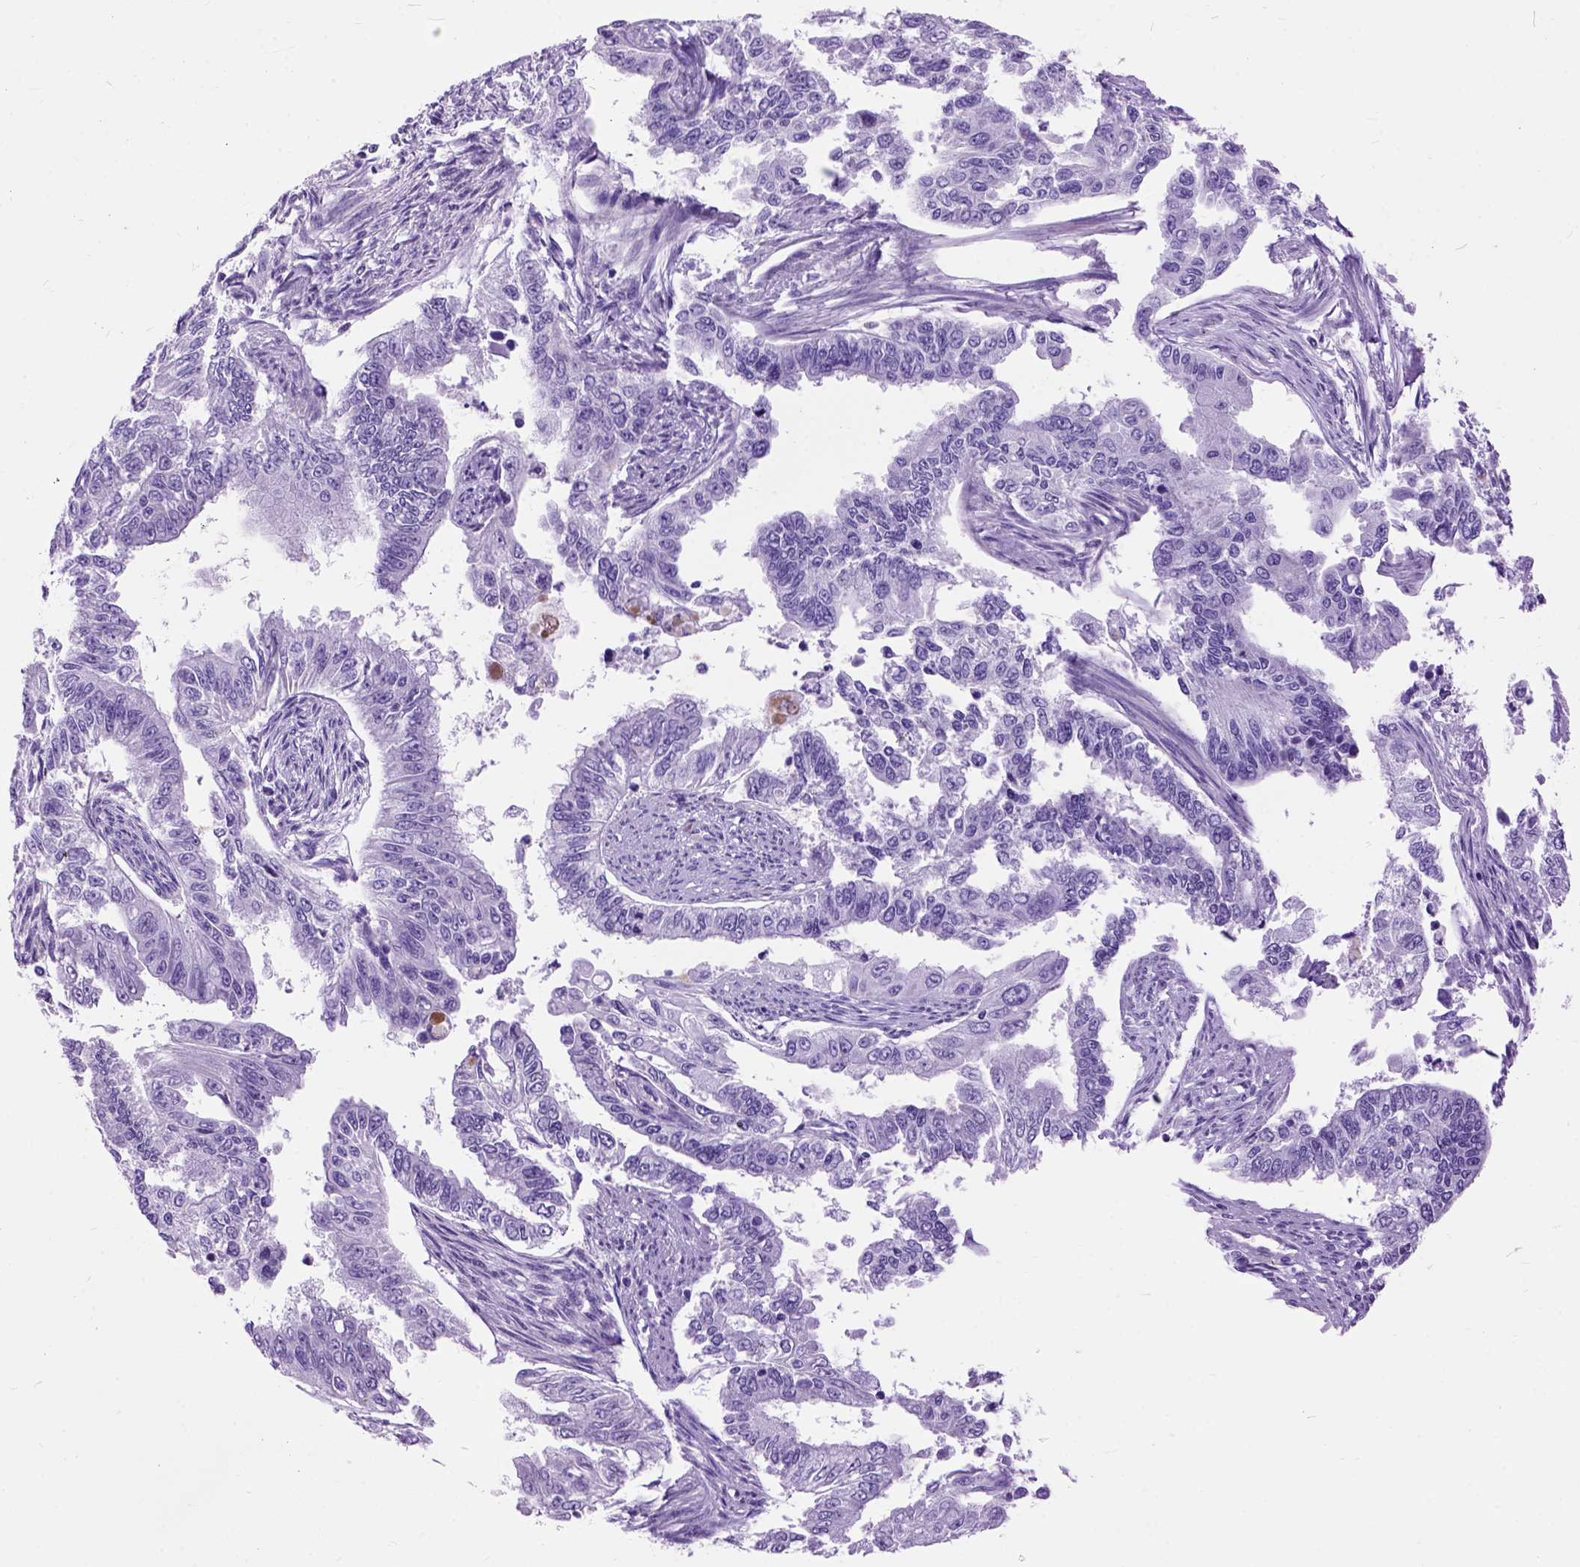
{"staining": {"intensity": "negative", "quantity": "none", "location": "none"}, "tissue": "endometrial cancer", "cell_type": "Tumor cells", "image_type": "cancer", "snomed": [{"axis": "morphology", "description": "Adenocarcinoma, NOS"}, {"axis": "topography", "description": "Uterus"}], "caption": "The histopathology image shows no significant staining in tumor cells of endometrial adenocarcinoma. (Brightfield microscopy of DAB immunohistochemistry (IHC) at high magnification).", "gene": "MAPT", "patient": {"sex": "female", "age": 59}}